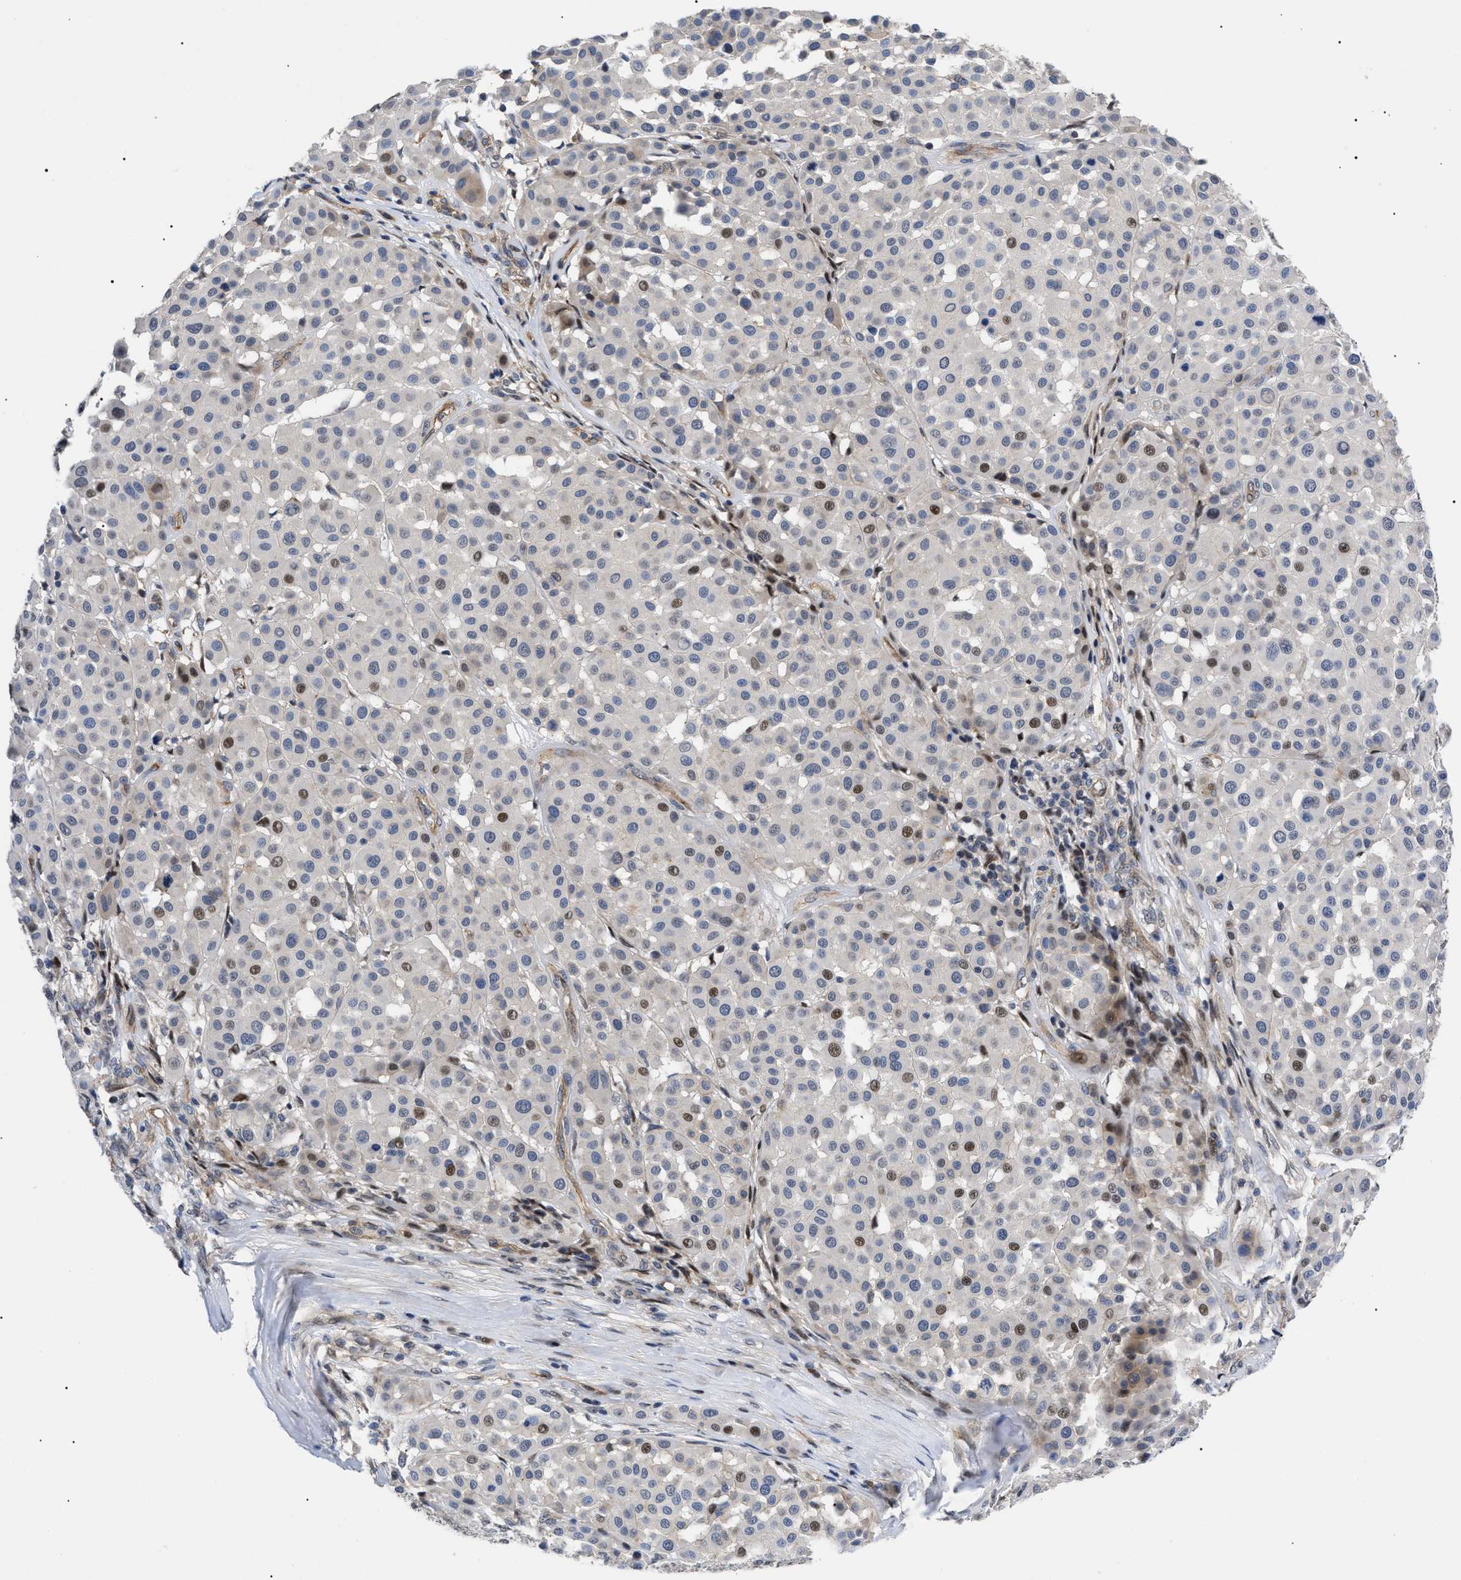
{"staining": {"intensity": "moderate", "quantity": "<25%", "location": "nuclear"}, "tissue": "melanoma", "cell_type": "Tumor cells", "image_type": "cancer", "snomed": [{"axis": "morphology", "description": "Malignant melanoma, Metastatic site"}, {"axis": "topography", "description": "Soft tissue"}], "caption": "Protein staining by immunohistochemistry displays moderate nuclear expression in approximately <25% of tumor cells in melanoma.", "gene": "SFXN5", "patient": {"sex": "male", "age": 41}}